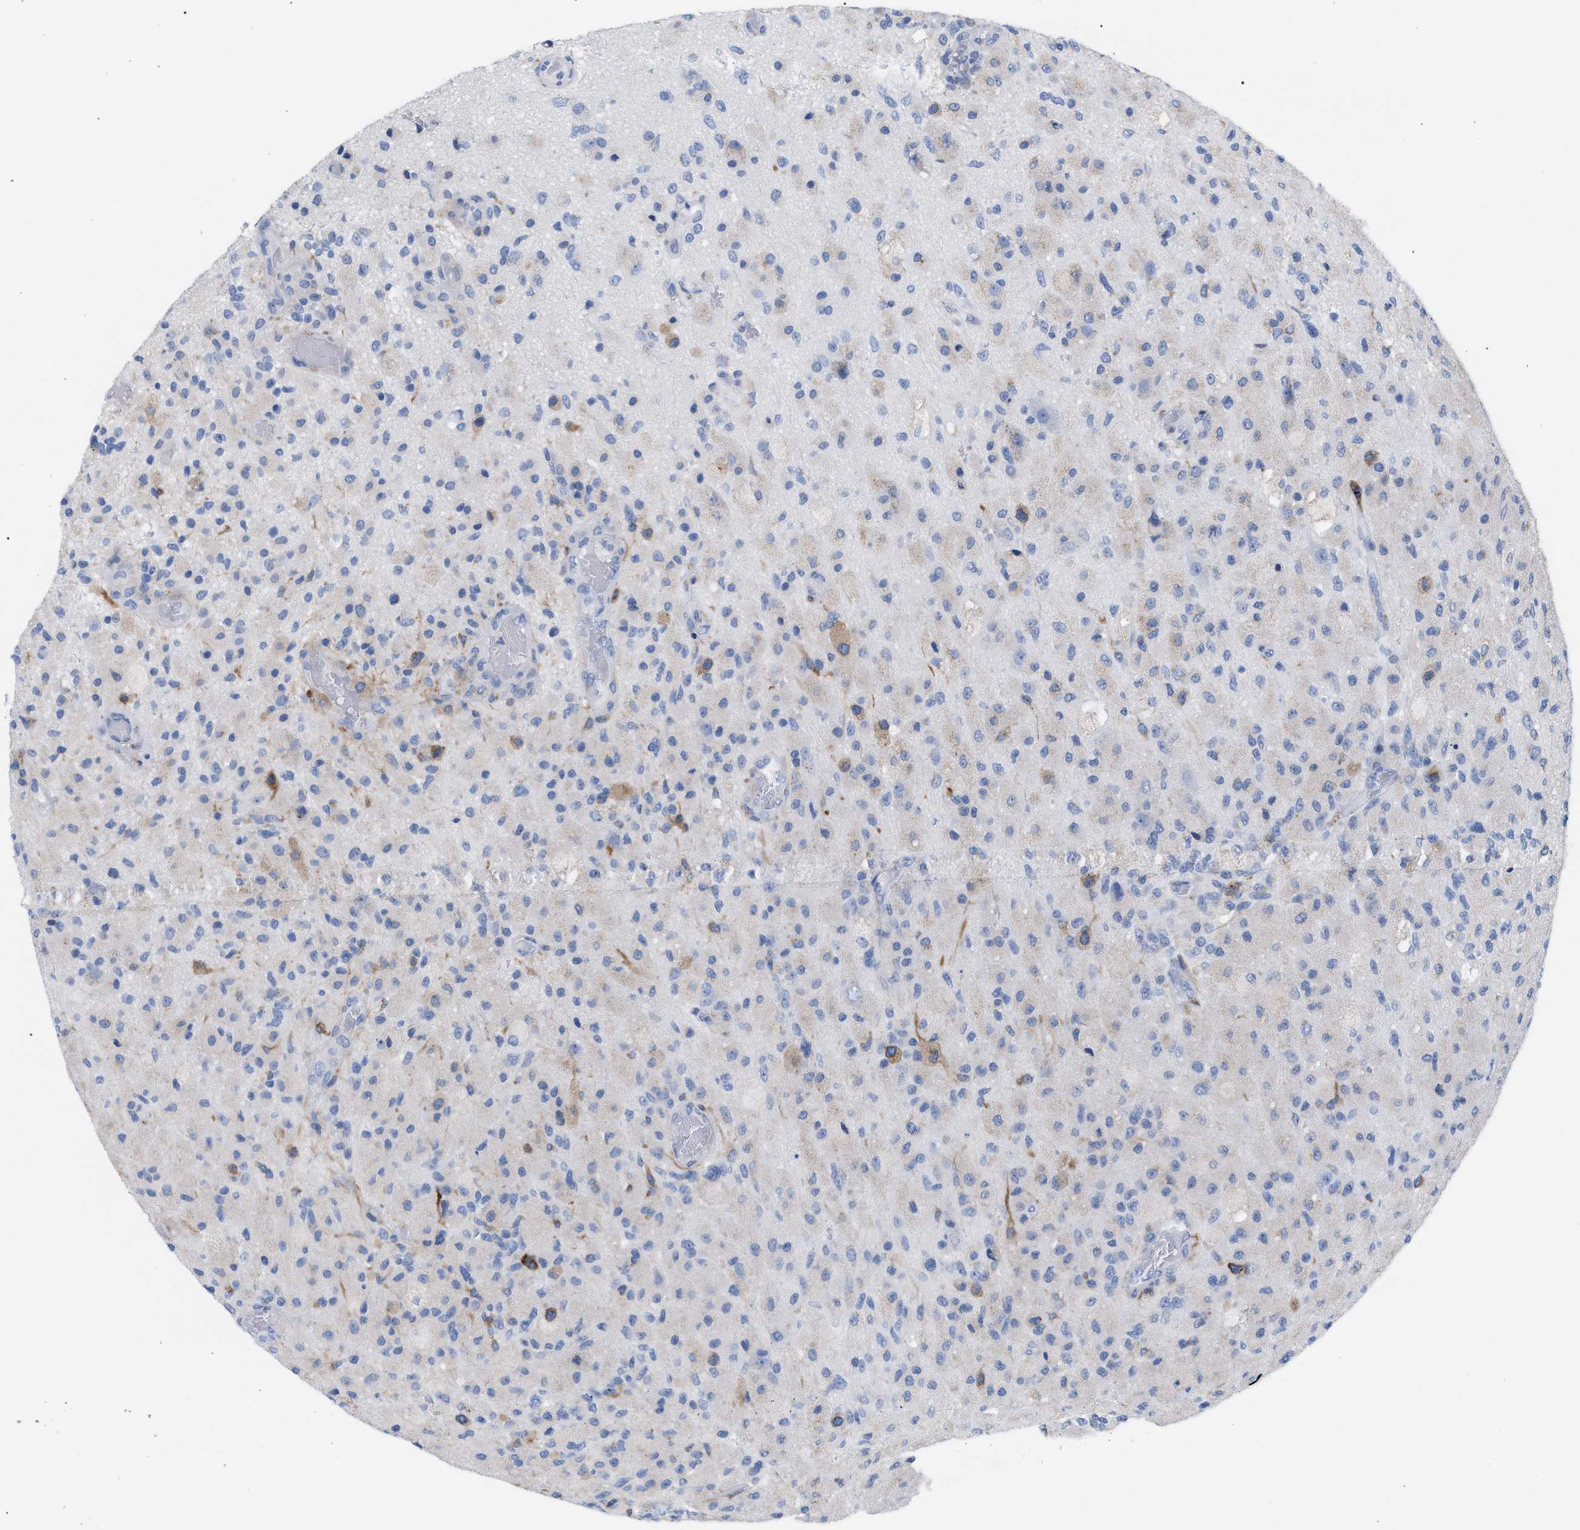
{"staining": {"intensity": "weak", "quantity": "<25%", "location": "cytoplasmic/membranous"}, "tissue": "glioma", "cell_type": "Tumor cells", "image_type": "cancer", "snomed": [{"axis": "morphology", "description": "Normal tissue, NOS"}, {"axis": "morphology", "description": "Glioma, malignant, High grade"}, {"axis": "topography", "description": "Cerebral cortex"}], "caption": "A histopathology image of human glioma is negative for staining in tumor cells.", "gene": "TACC3", "patient": {"sex": "male", "age": 77}}